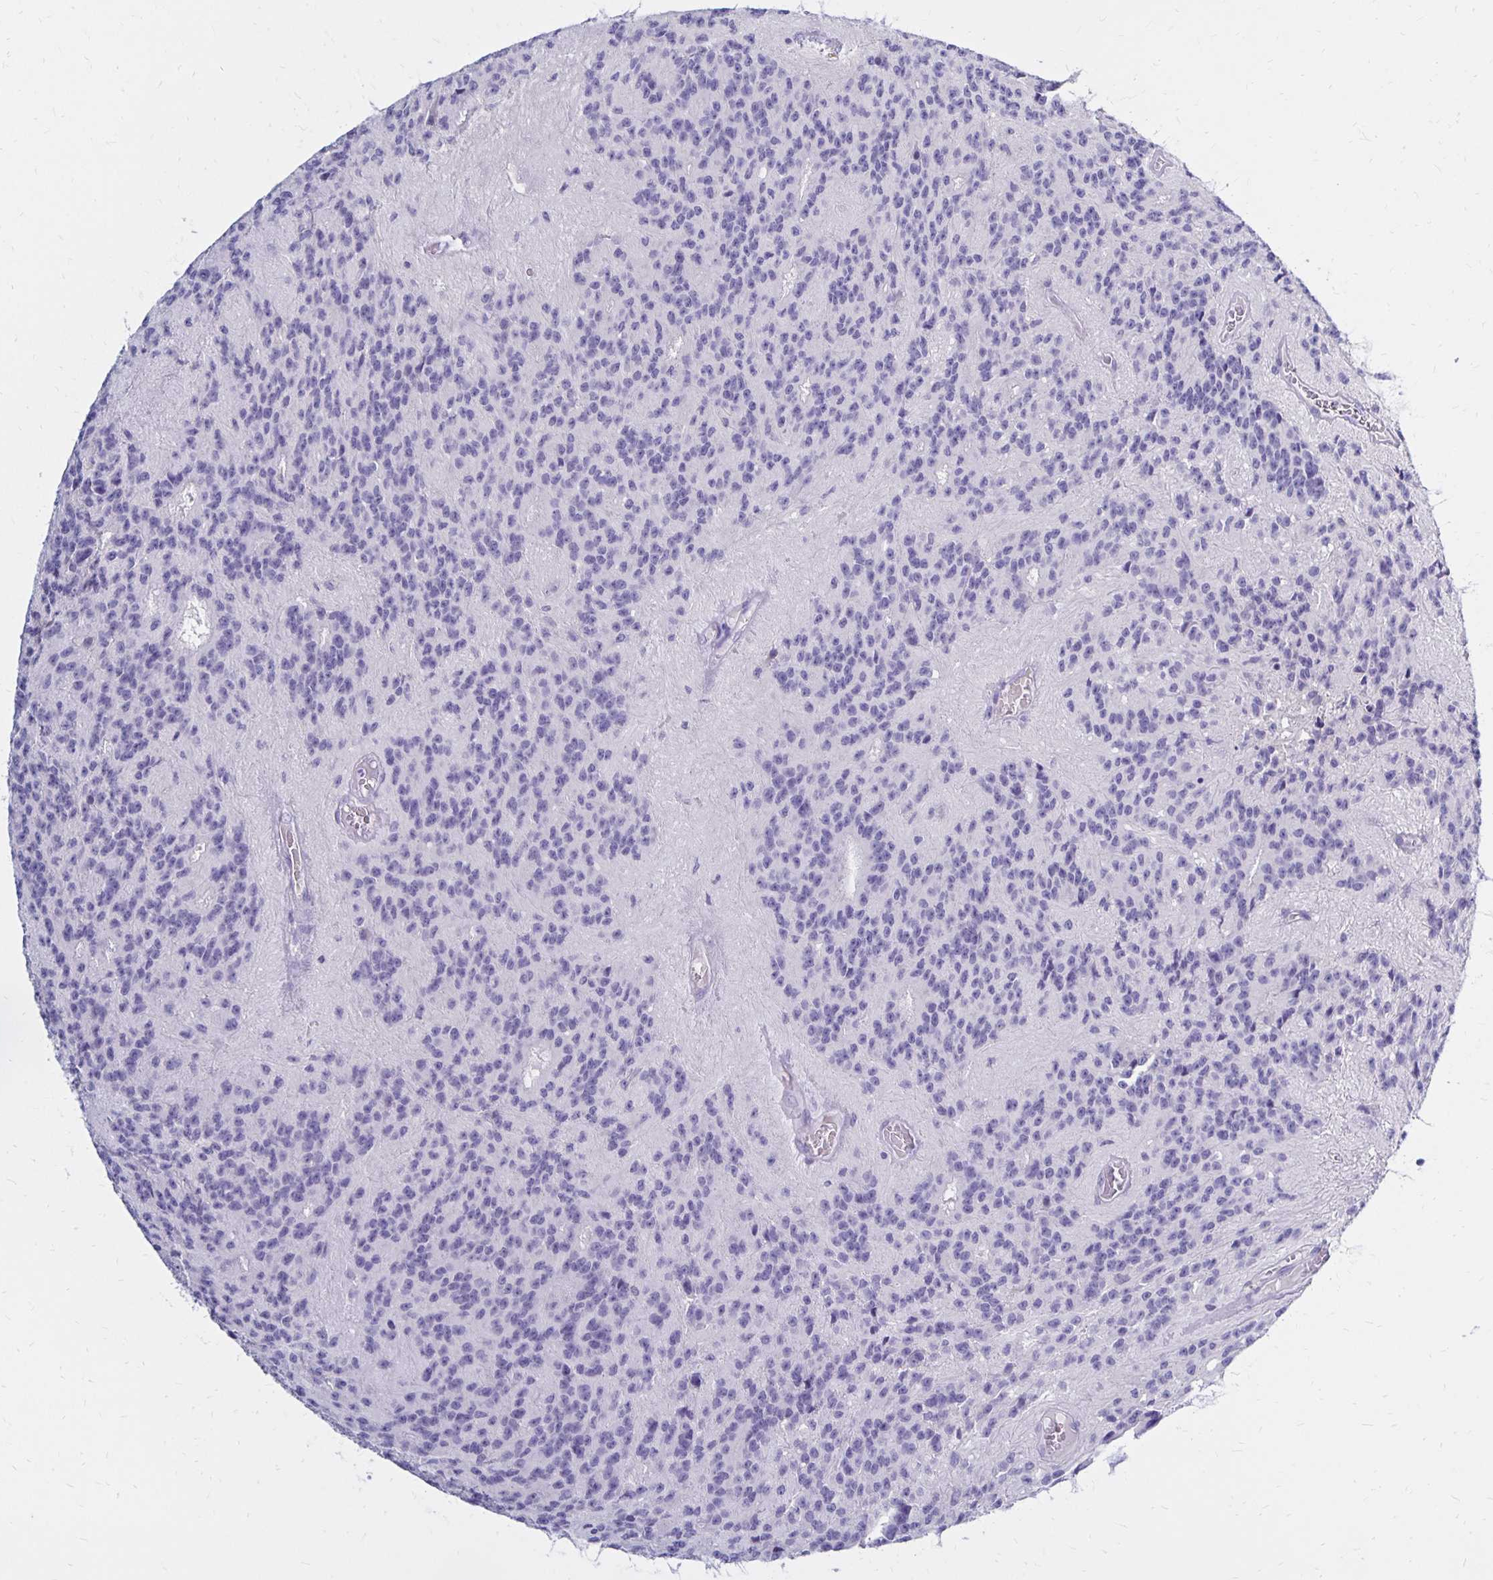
{"staining": {"intensity": "negative", "quantity": "none", "location": "none"}, "tissue": "glioma", "cell_type": "Tumor cells", "image_type": "cancer", "snomed": [{"axis": "morphology", "description": "Glioma, malignant, Low grade"}, {"axis": "topography", "description": "Brain"}], "caption": "Malignant glioma (low-grade) was stained to show a protein in brown. There is no significant positivity in tumor cells.", "gene": "FNTB", "patient": {"sex": "male", "age": 31}}